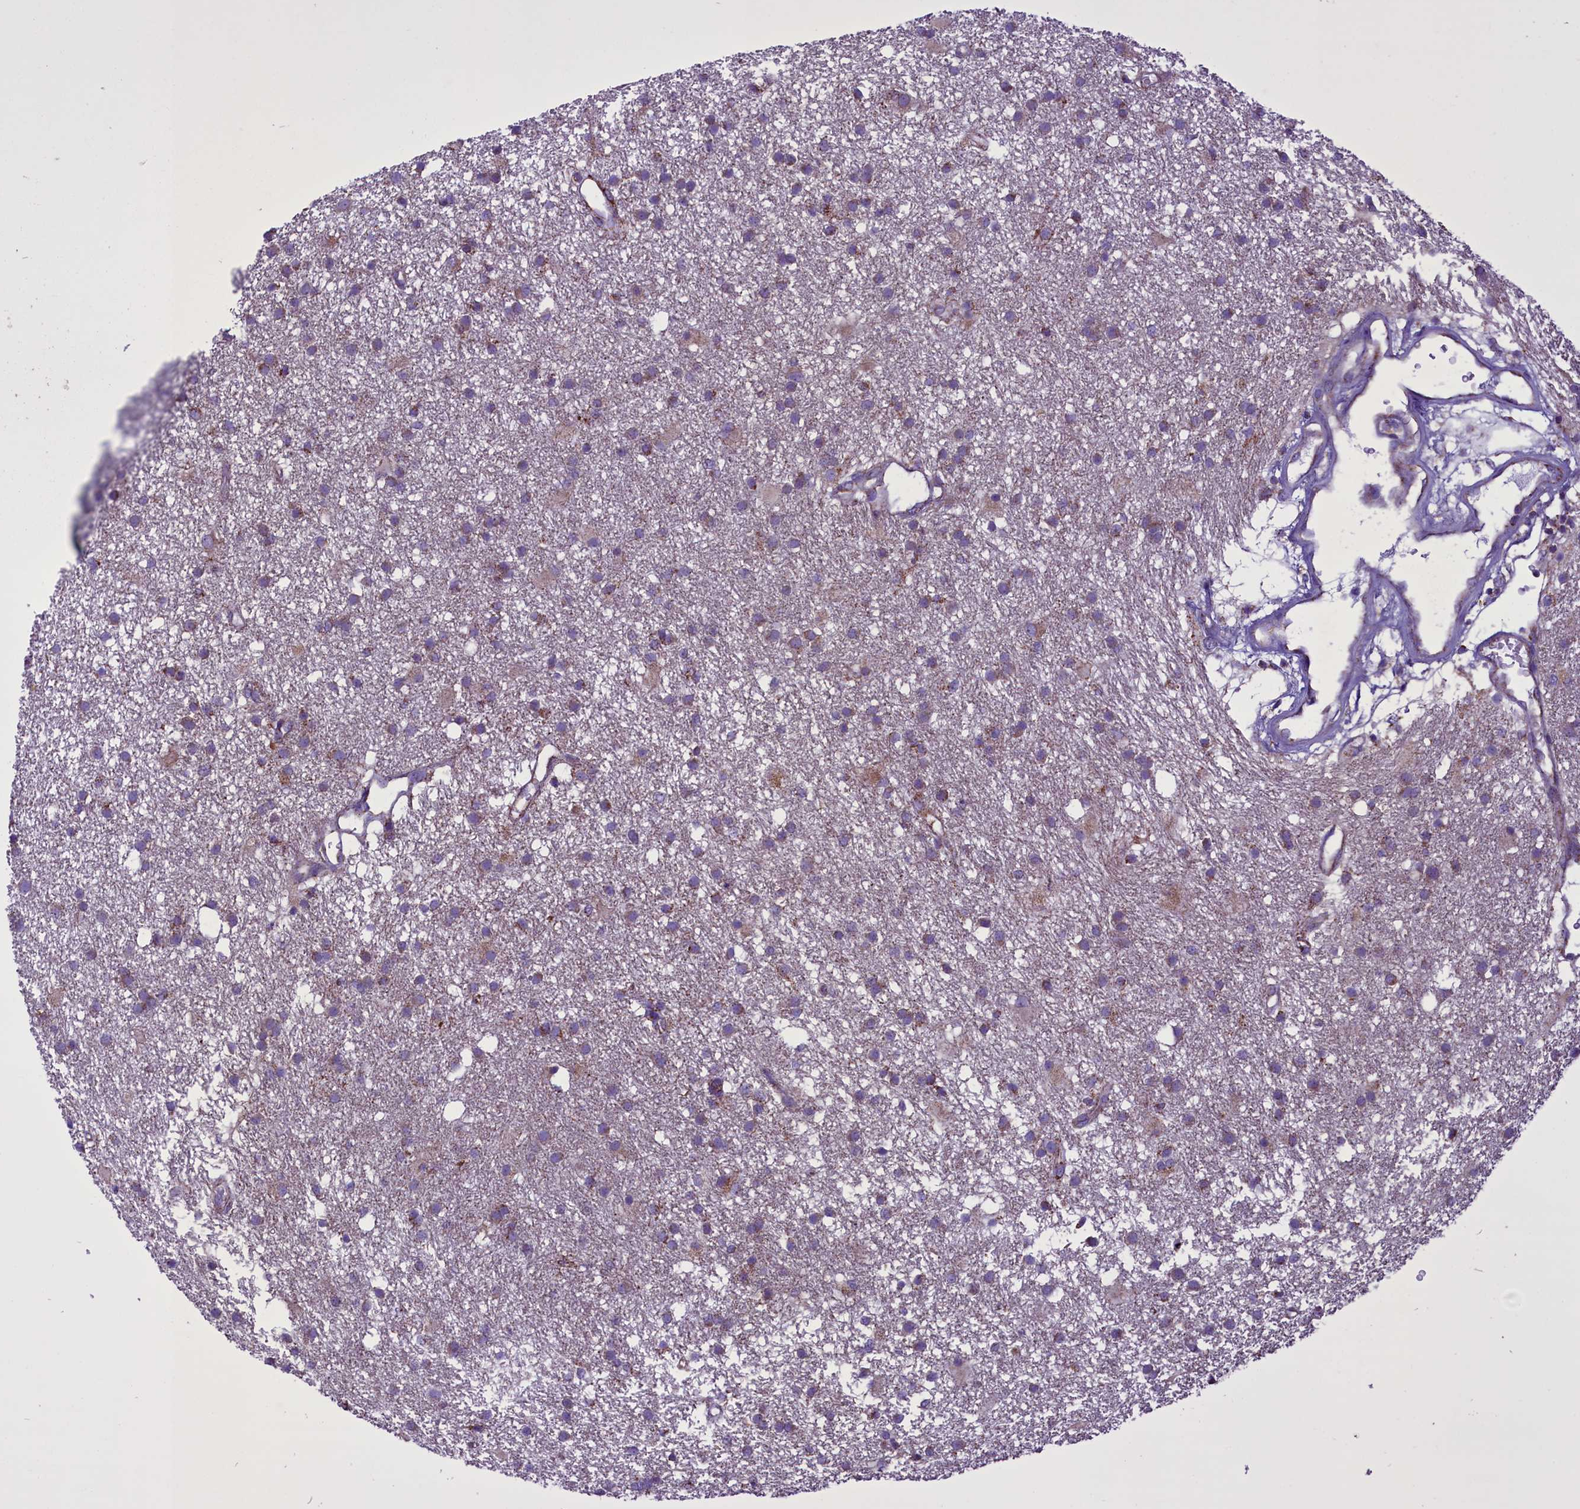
{"staining": {"intensity": "moderate", "quantity": "<25%", "location": "cytoplasmic/membranous"}, "tissue": "glioma", "cell_type": "Tumor cells", "image_type": "cancer", "snomed": [{"axis": "morphology", "description": "Glioma, malignant, High grade"}, {"axis": "topography", "description": "Brain"}], "caption": "Protein analysis of malignant high-grade glioma tissue reveals moderate cytoplasmic/membranous positivity in about <25% of tumor cells.", "gene": "ICA1L", "patient": {"sex": "male", "age": 77}}